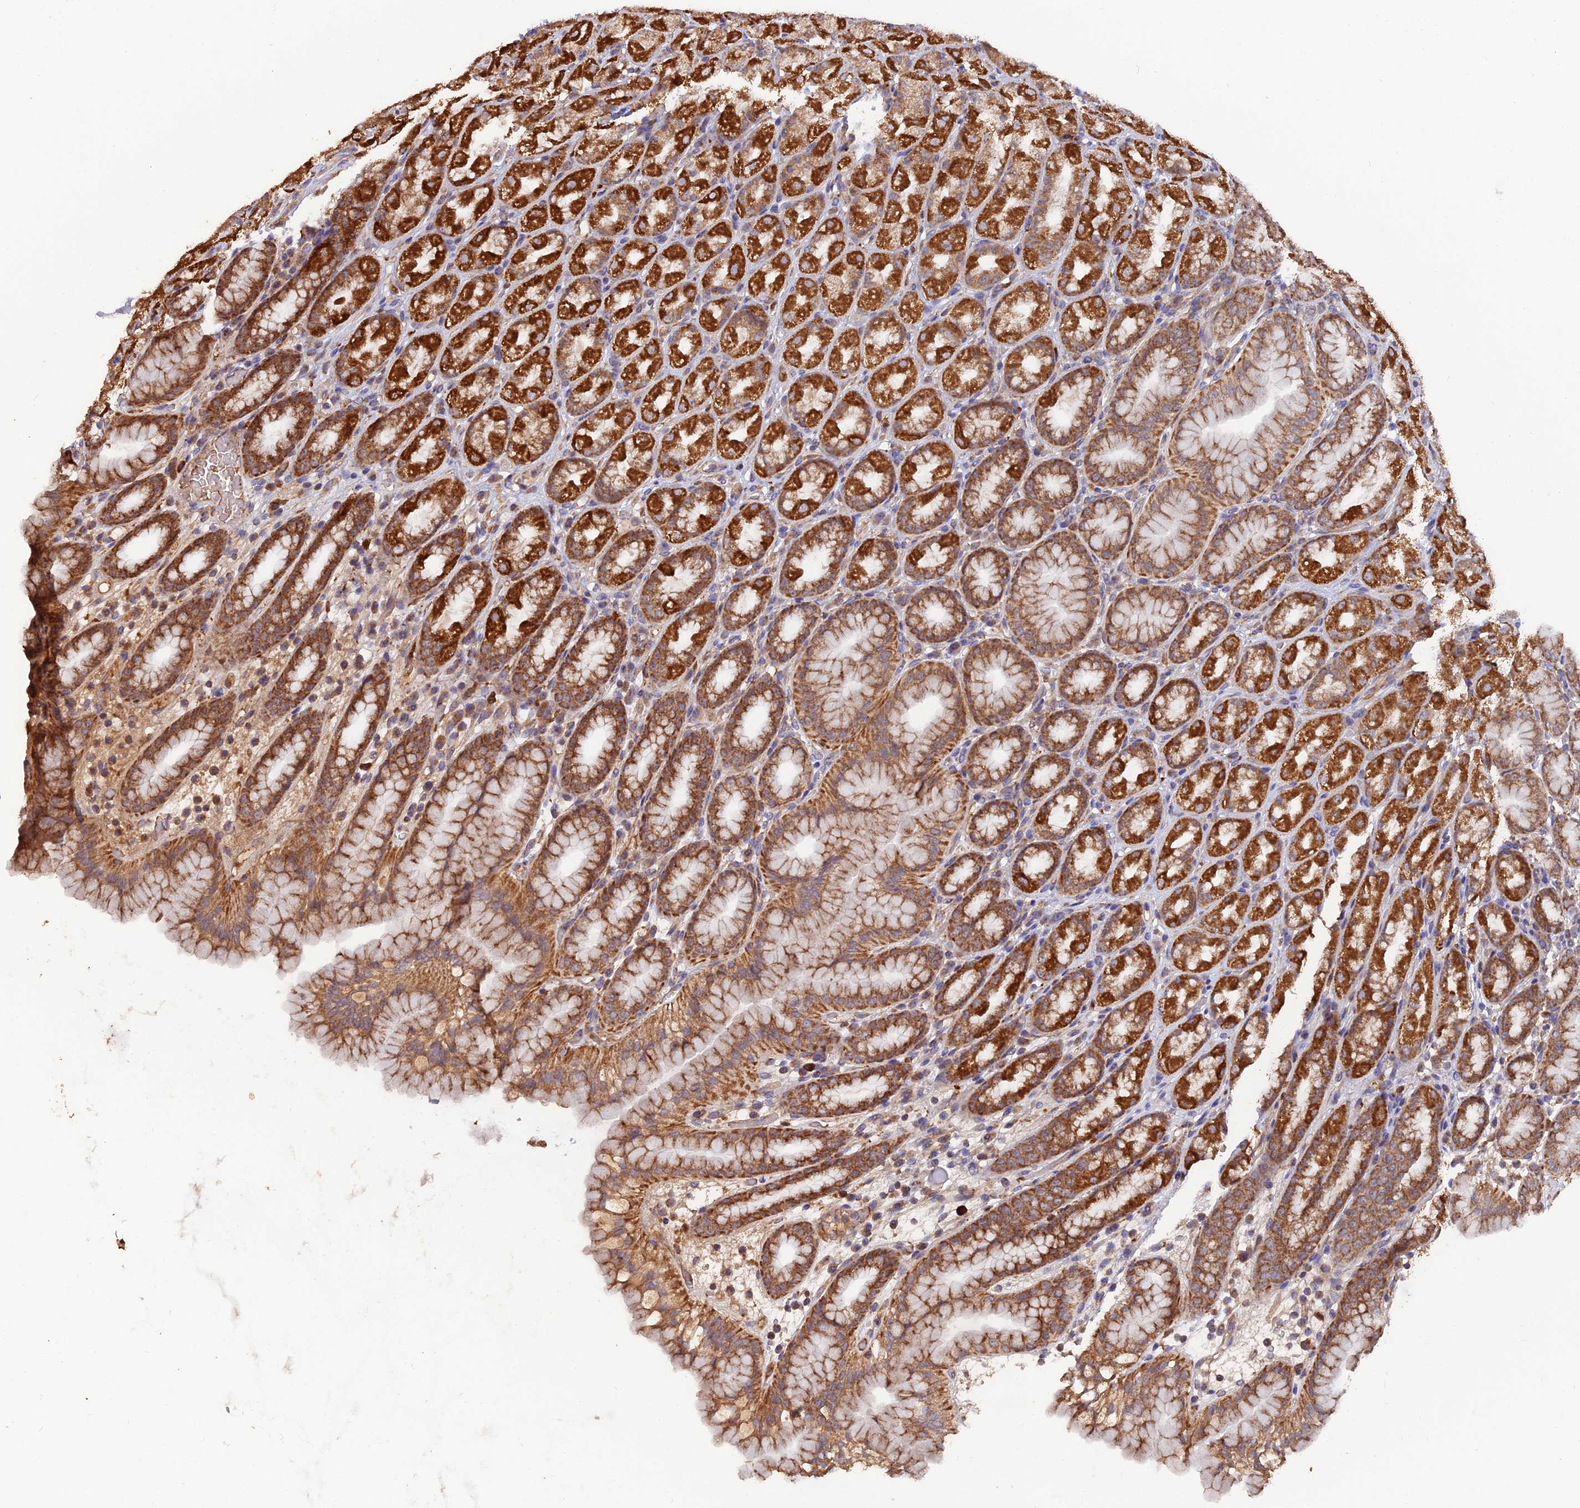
{"staining": {"intensity": "strong", "quantity": ">75%", "location": "cytoplasmic/membranous"}, "tissue": "stomach", "cell_type": "Glandular cells", "image_type": "normal", "snomed": [{"axis": "morphology", "description": "Normal tissue, NOS"}, {"axis": "topography", "description": "Stomach, upper"}], "caption": "Immunohistochemical staining of unremarkable stomach demonstrates high levels of strong cytoplasmic/membranous expression in approximately >75% of glandular cells.", "gene": "IFT22", "patient": {"sex": "male", "age": 68}}